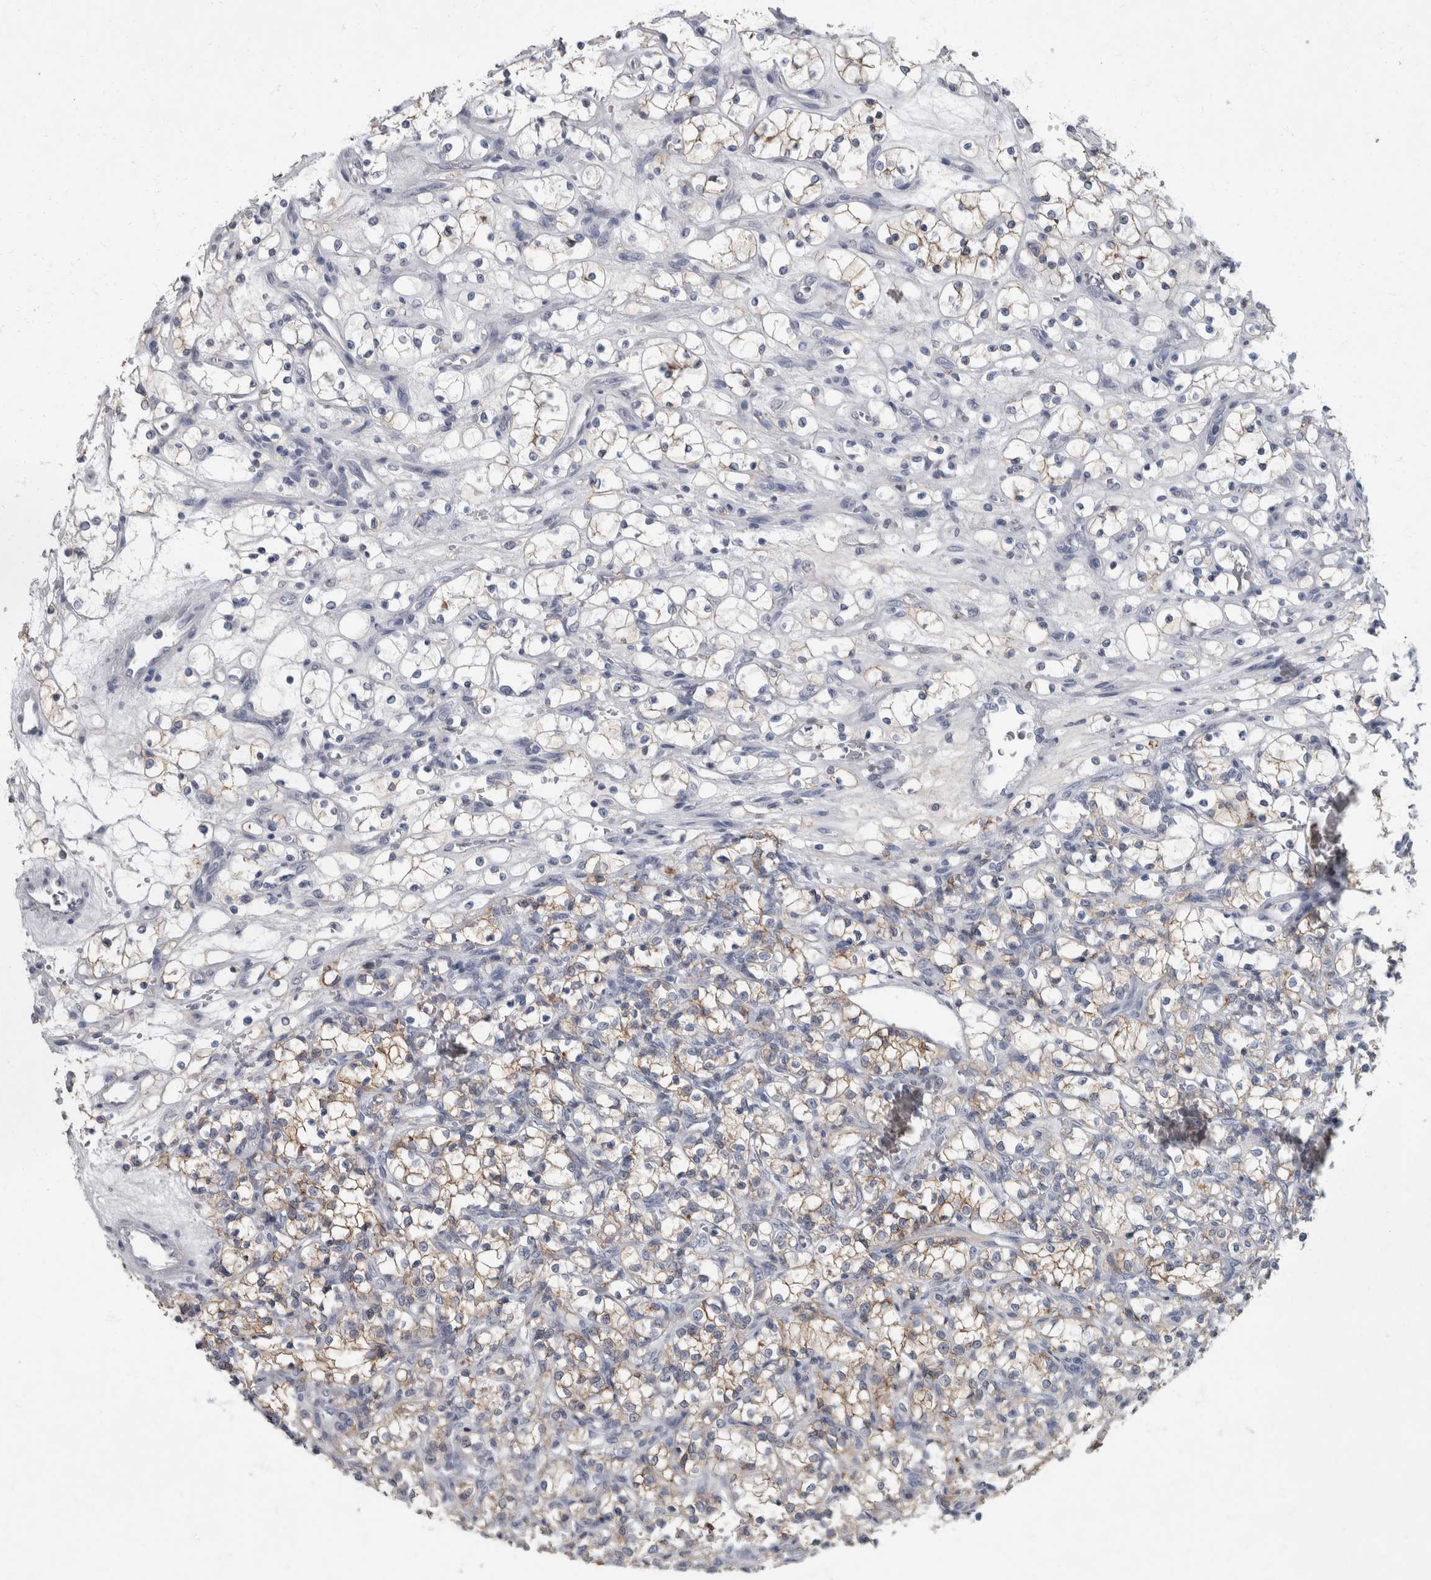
{"staining": {"intensity": "weak", "quantity": "25%-75%", "location": "cytoplasmic/membranous"}, "tissue": "renal cancer", "cell_type": "Tumor cells", "image_type": "cancer", "snomed": [{"axis": "morphology", "description": "Adenocarcinoma, NOS"}, {"axis": "topography", "description": "Kidney"}], "caption": "A photomicrograph showing weak cytoplasmic/membranous expression in approximately 25%-75% of tumor cells in renal adenocarcinoma, as visualized by brown immunohistochemical staining.", "gene": "DSG2", "patient": {"sex": "female", "age": 69}}